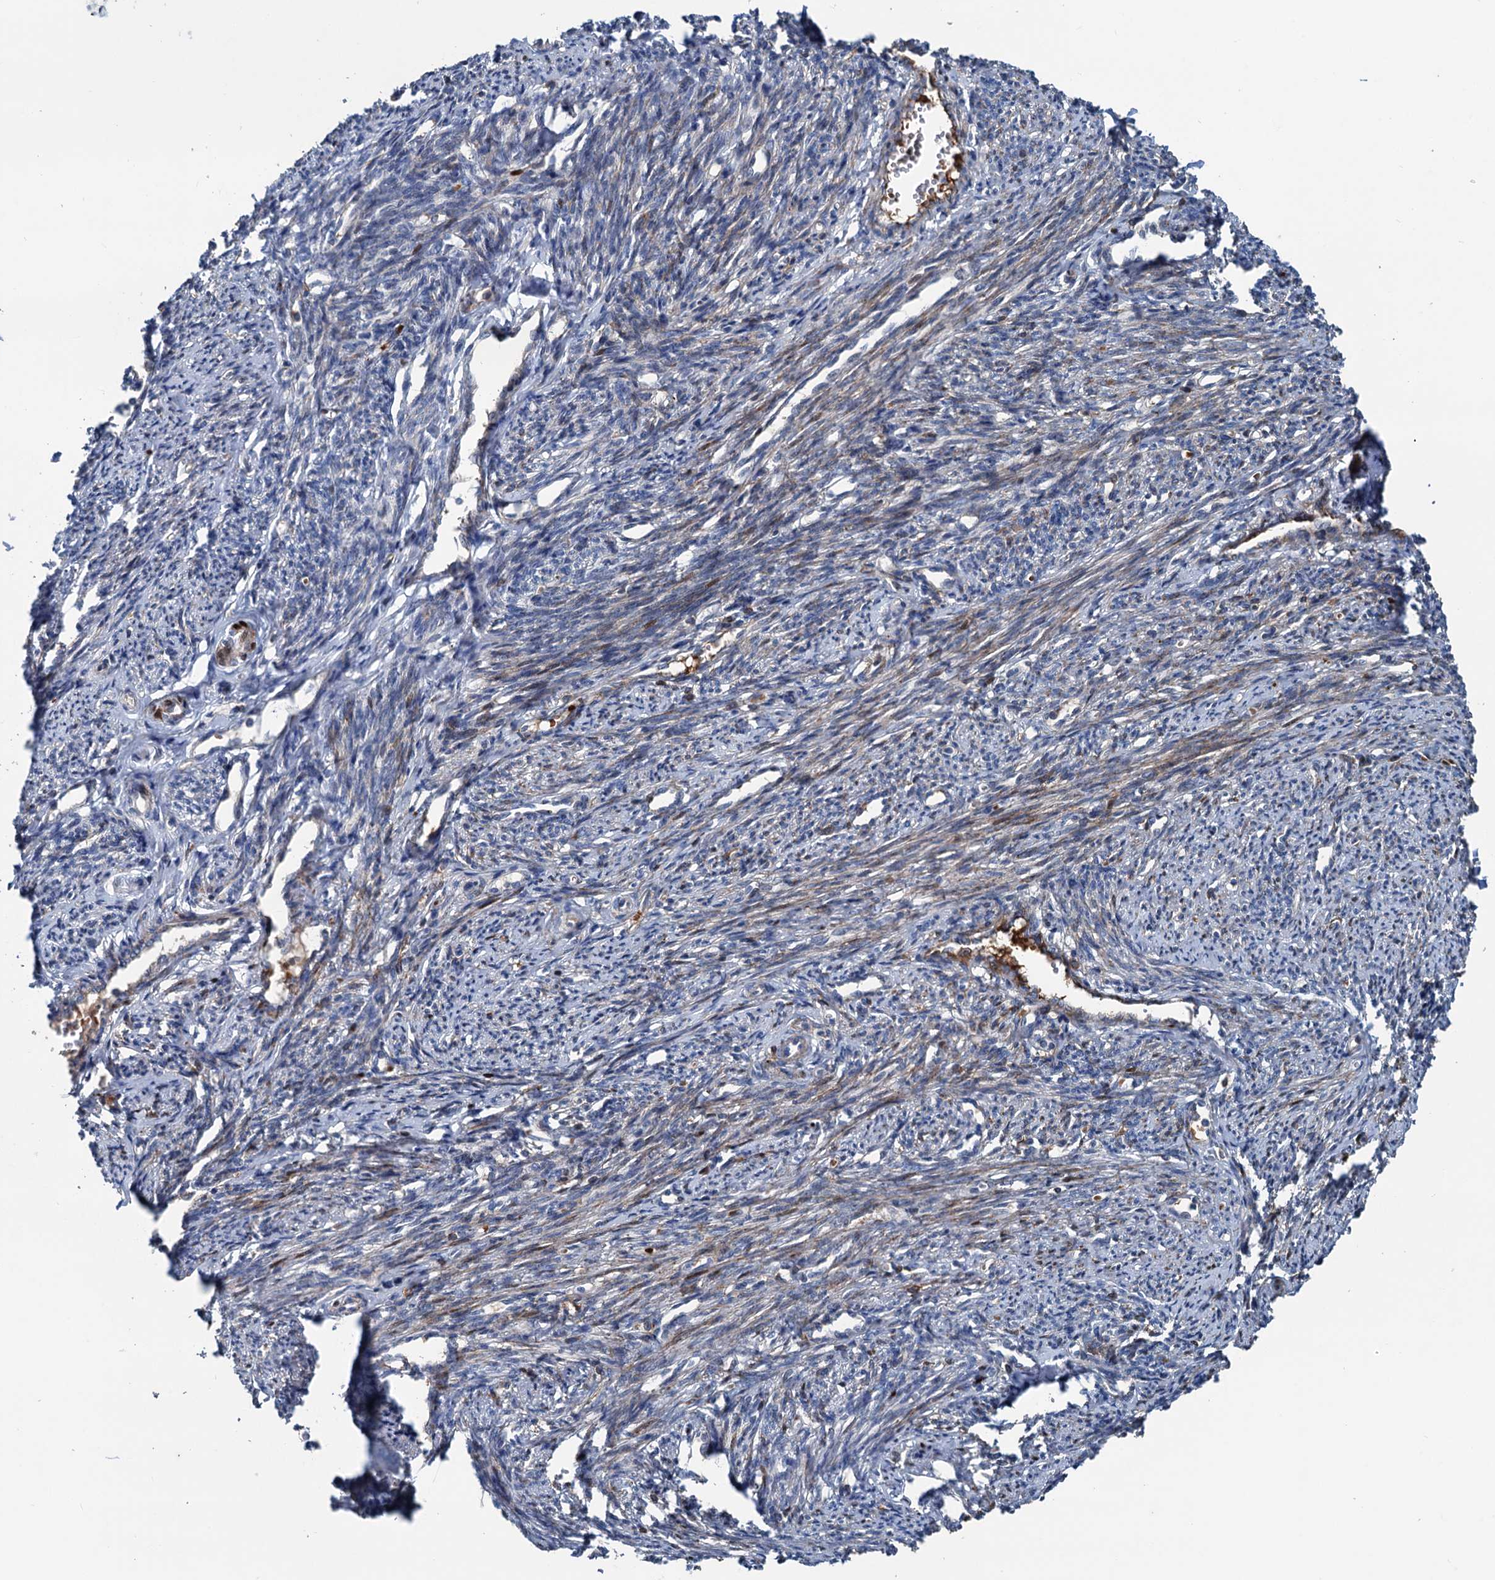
{"staining": {"intensity": "moderate", "quantity": "25%-75%", "location": "cytoplasmic/membranous"}, "tissue": "smooth muscle", "cell_type": "Smooth muscle cells", "image_type": "normal", "snomed": [{"axis": "morphology", "description": "Normal tissue, NOS"}, {"axis": "topography", "description": "Smooth muscle"}, {"axis": "topography", "description": "Uterus"}], "caption": "IHC micrograph of unremarkable smooth muscle stained for a protein (brown), which demonstrates medium levels of moderate cytoplasmic/membranous positivity in approximately 25%-75% of smooth muscle cells.", "gene": "TEDC1", "patient": {"sex": "female", "age": 59}}